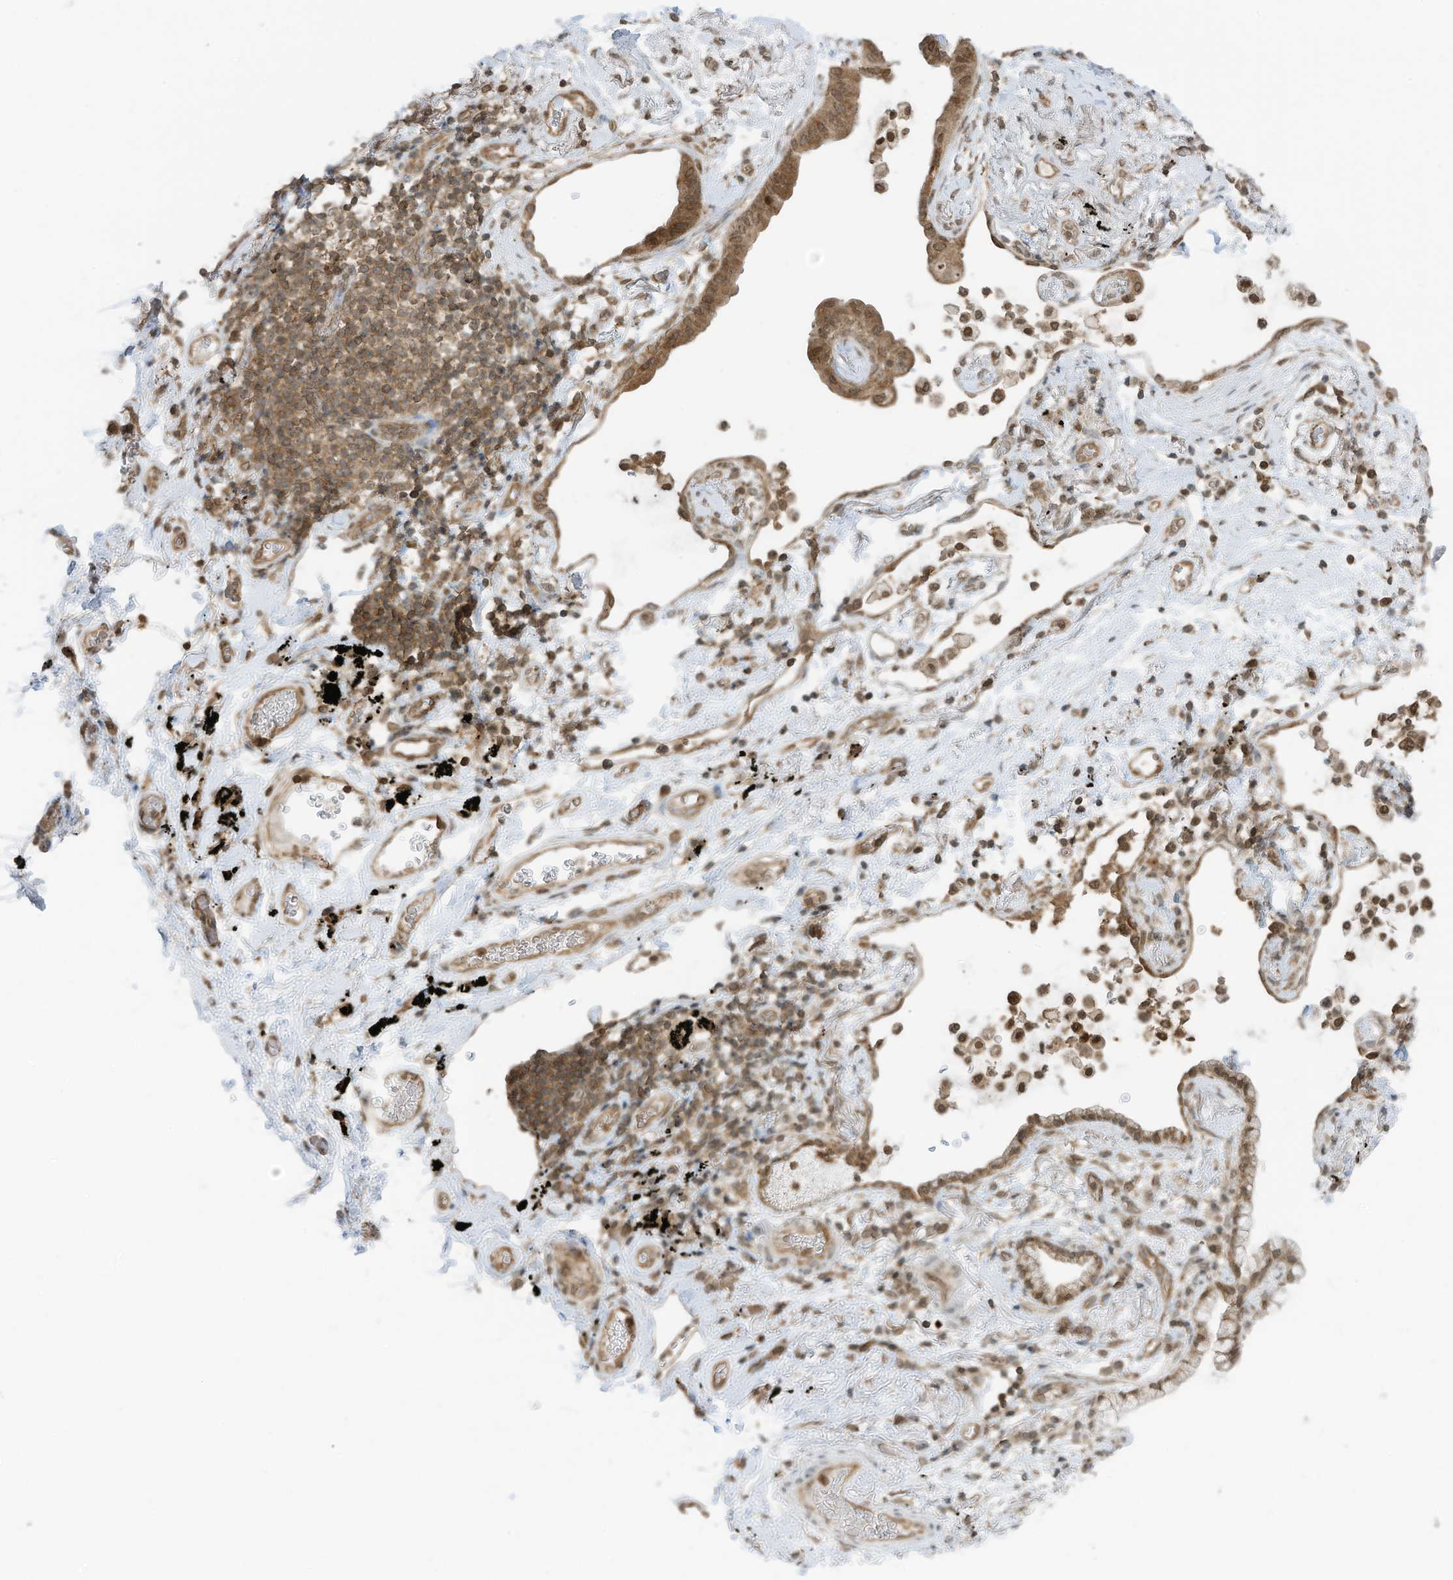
{"staining": {"intensity": "moderate", "quantity": ">75%", "location": "cytoplasmic/membranous,nuclear"}, "tissue": "lung cancer", "cell_type": "Tumor cells", "image_type": "cancer", "snomed": [{"axis": "morphology", "description": "Adenocarcinoma, NOS"}, {"axis": "topography", "description": "Lung"}], "caption": "Immunohistochemical staining of human adenocarcinoma (lung) exhibits moderate cytoplasmic/membranous and nuclear protein staining in about >75% of tumor cells.", "gene": "KPNB1", "patient": {"sex": "female", "age": 70}}